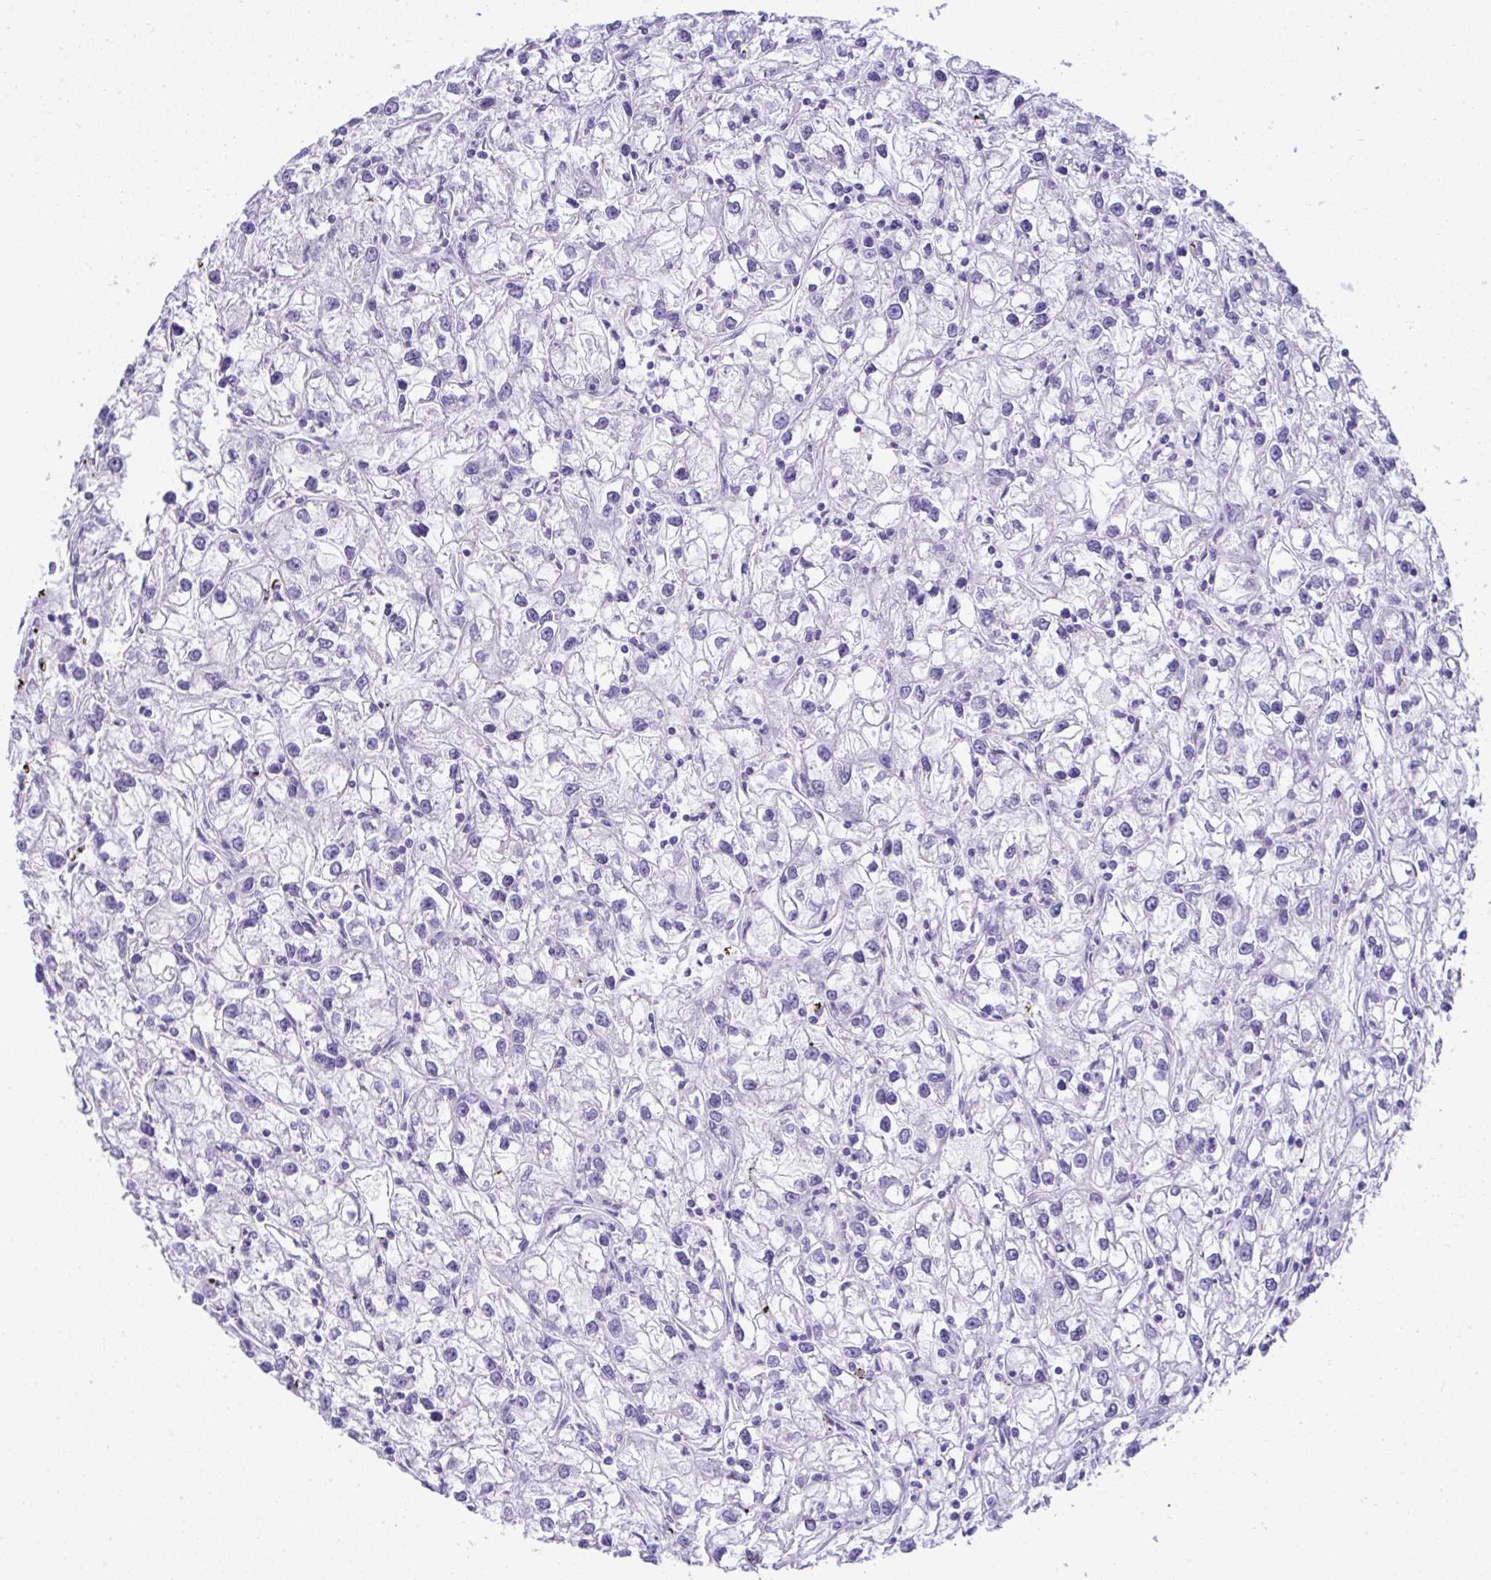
{"staining": {"intensity": "negative", "quantity": "none", "location": "none"}, "tissue": "renal cancer", "cell_type": "Tumor cells", "image_type": "cancer", "snomed": [{"axis": "morphology", "description": "Adenocarcinoma, NOS"}, {"axis": "topography", "description": "Kidney"}], "caption": "Renal cancer (adenocarcinoma) stained for a protein using immunohistochemistry (IHC) shows no staining tumor cells.", "gene": "RNF183", "patient": {"sex": "female", "age": 59}}